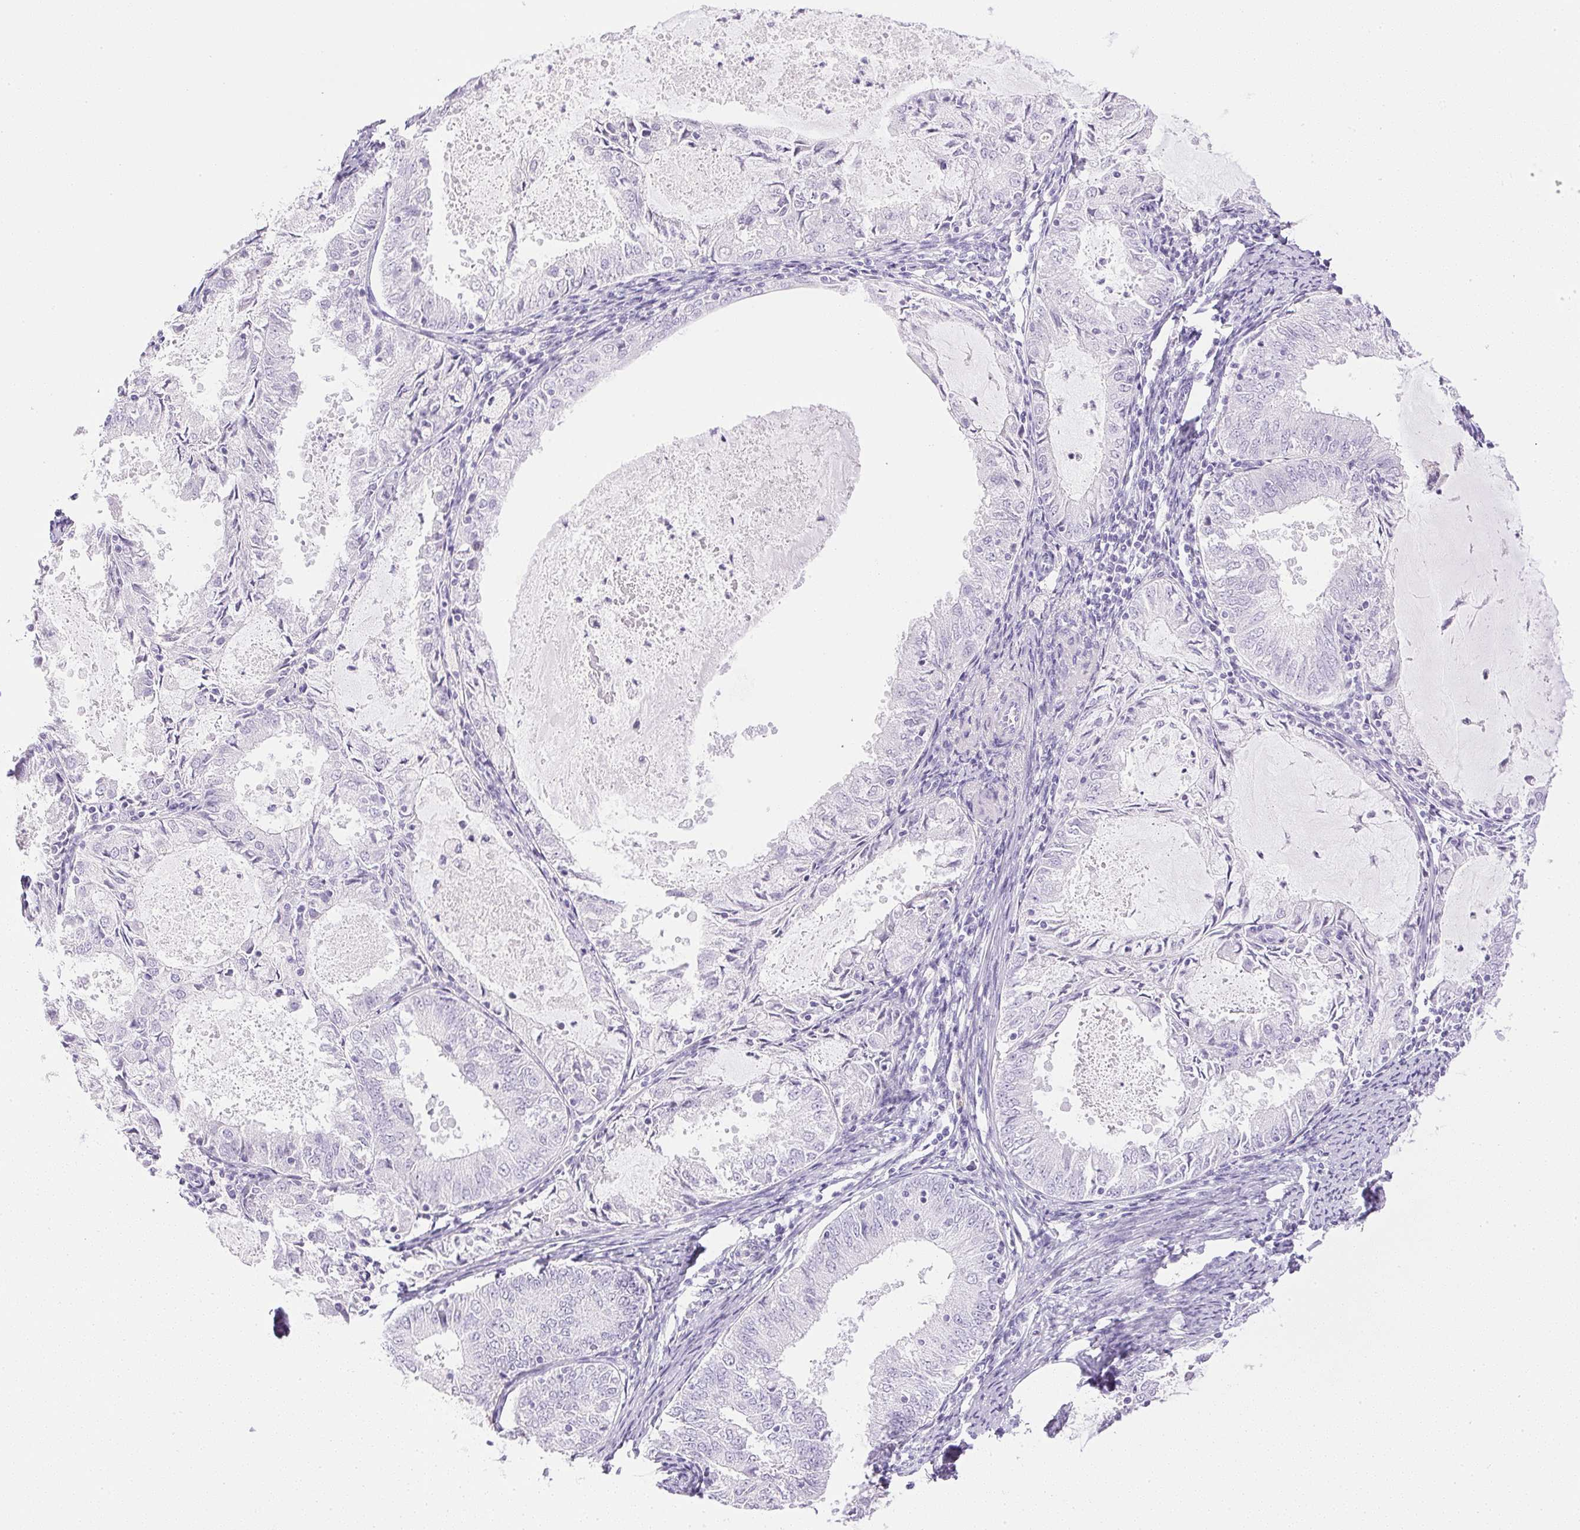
{"staining": {"intensity": "negative", "quantity": "none", "location": "none"}, "tissue": "endometrial cancer", "cell_type": "Tumor cells", "image_type": "cancer", "snomed": [{"axis": "morphology", "description": "Adenocarcinoma, NOS"}, {"axis": "topography", "description": "Endometrium"}], "caption": "IHC of human endometrial cancer displays no positivity in tumor cells.", "gene": "CPB1", "patient": {"sex": "female", "age": 57}}